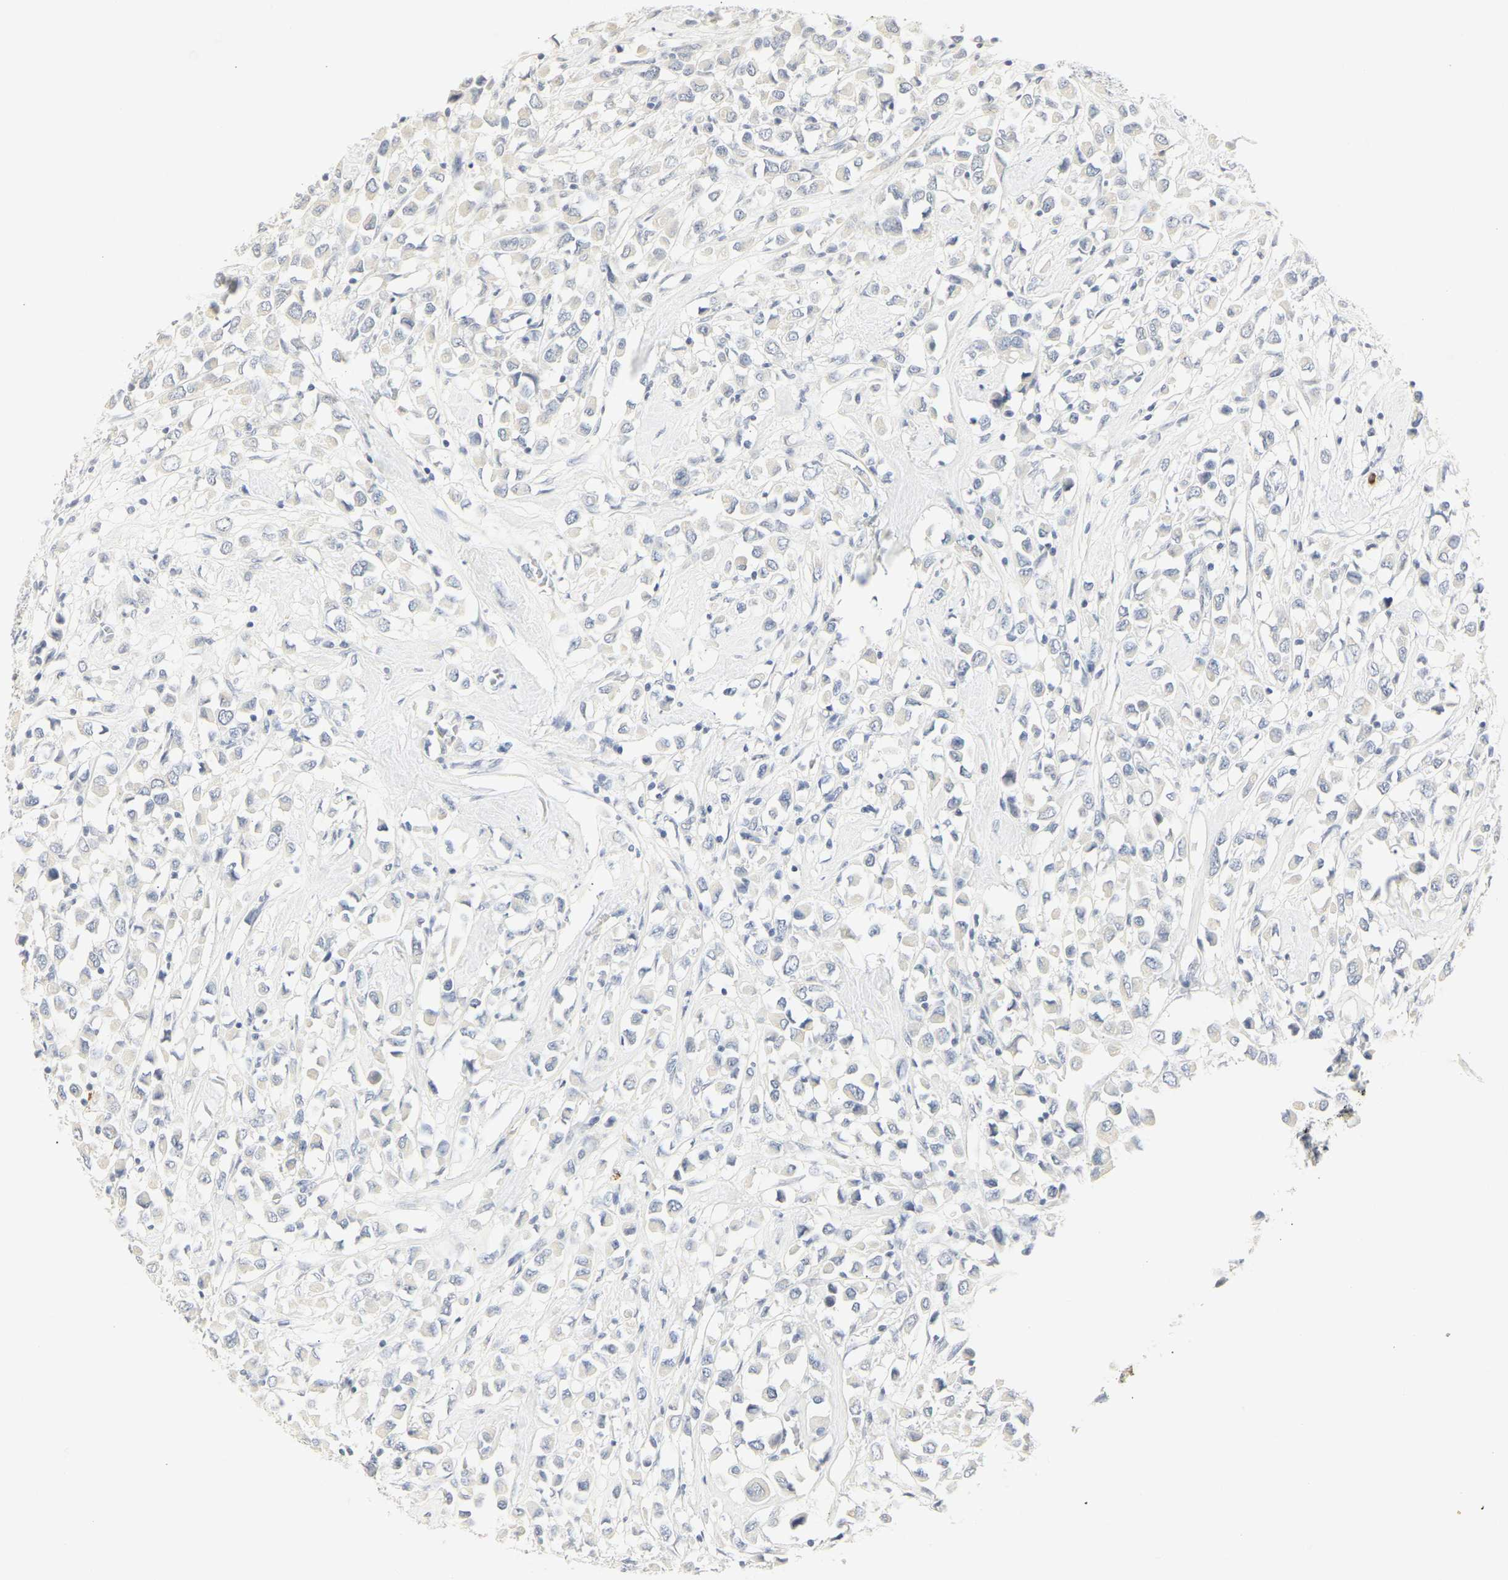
{"staining": {"intensity": "negative", "quantity": "none", "location": "none"}, "tissue": "breast cancer", "cell_type": "Tumor cells", "image_type": "cancer", "snomed": [{"axis": "morphology", "description": "Duct carcinoma"}, {"axis": "topography", "description": "Breast"}], "caption": "IHC of breast intraductal carcinoma shows no positivity in tumor cells.", "gene": "MPO", "patient": {"sex": "female", "age": 61}}